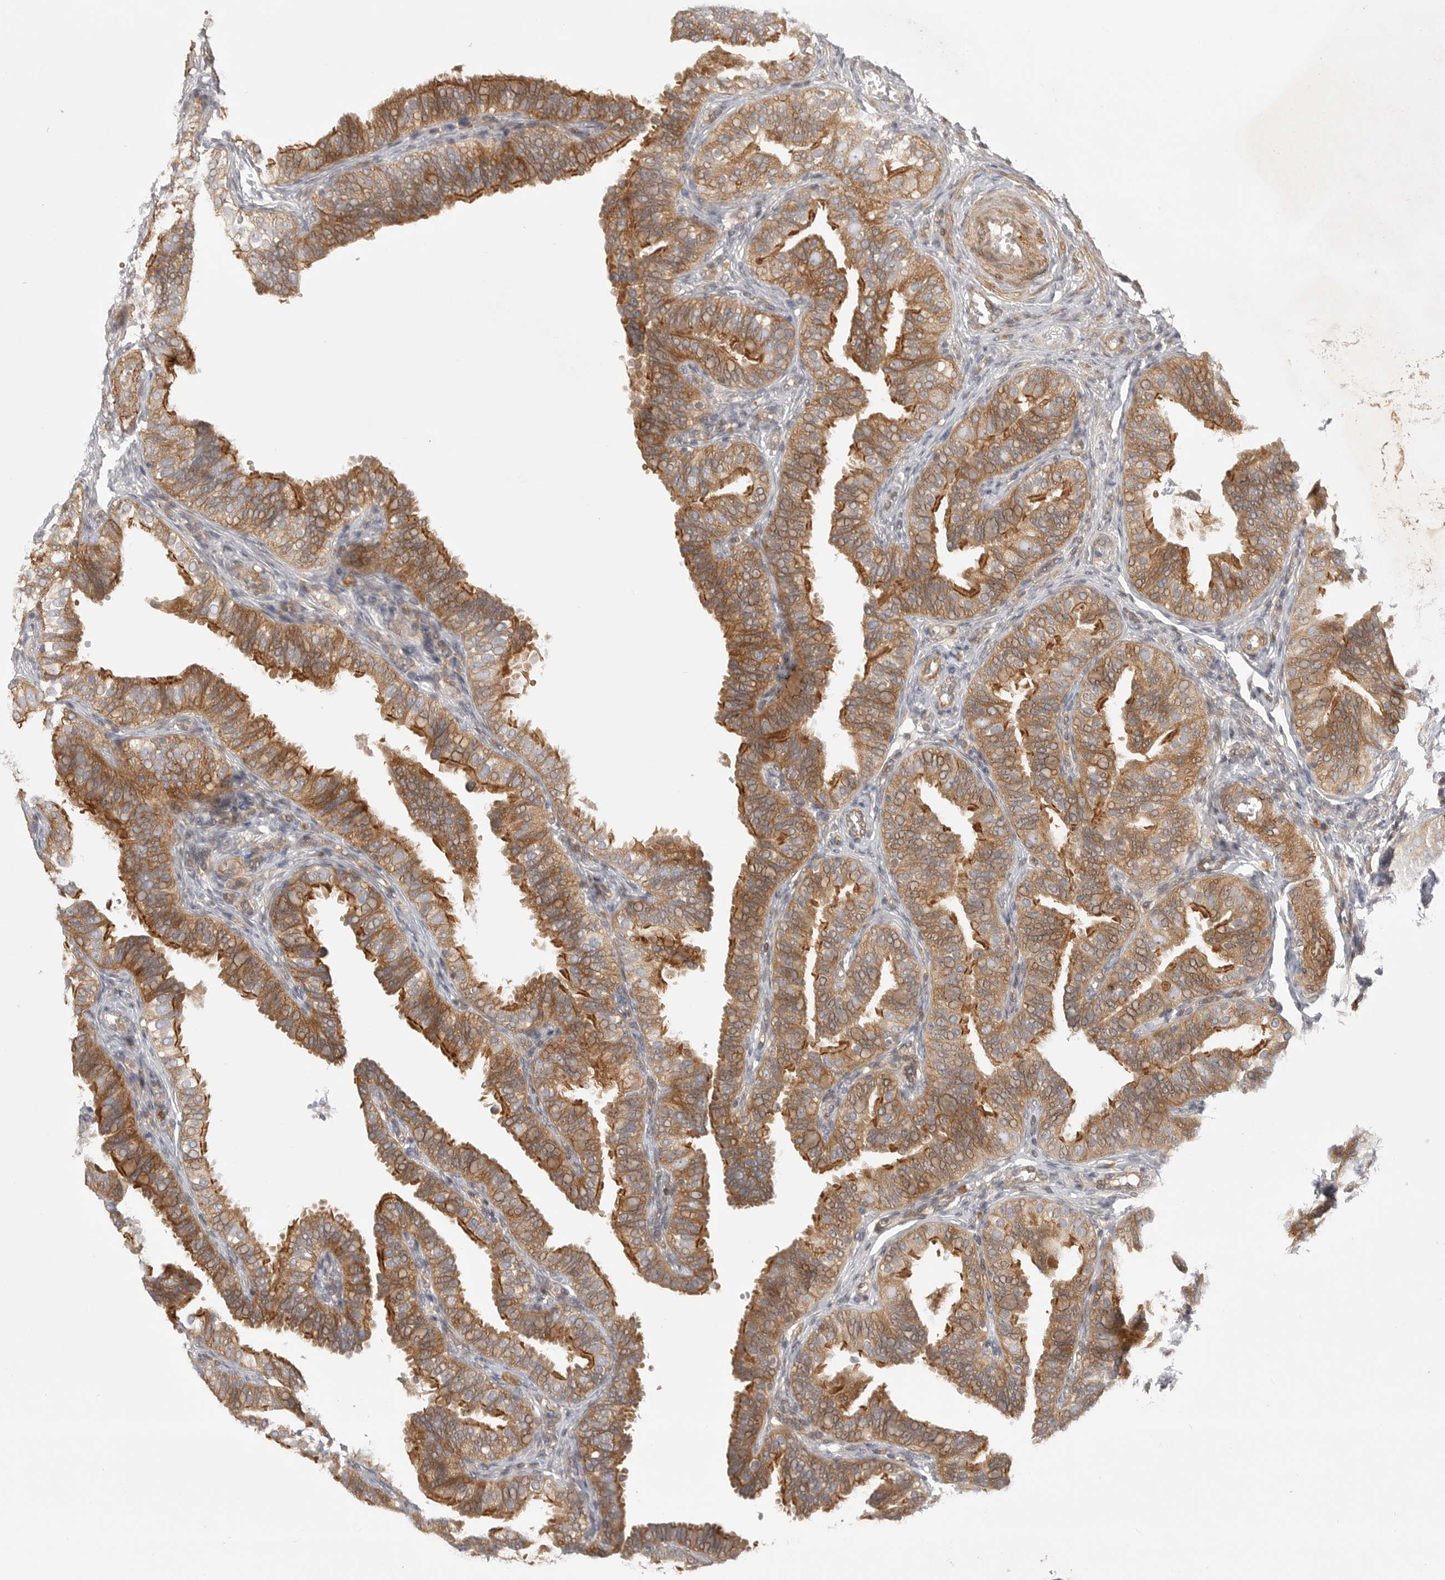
{"staining": {"intensity": "moderate", "quantity": ">75%", "location": "cytoplasmic/membranous"}, "tissue": "fallopian tube", "cell_type": "Glandular cells", "image_type": "normal", "snomed": [{"axis": "morphology", "description": "Normal tissue, NOS"}, {"axis": "topography", "description": "Fallopian tube"}], "caption": "IHC of unremarkable human fallopian tube demonstrates medium levels of moderate cytoplasmic/membranous positivity in about >75% of glandular cells.", "gene": "CCPG1", "patient": {"sex": "female", "age": 35}}